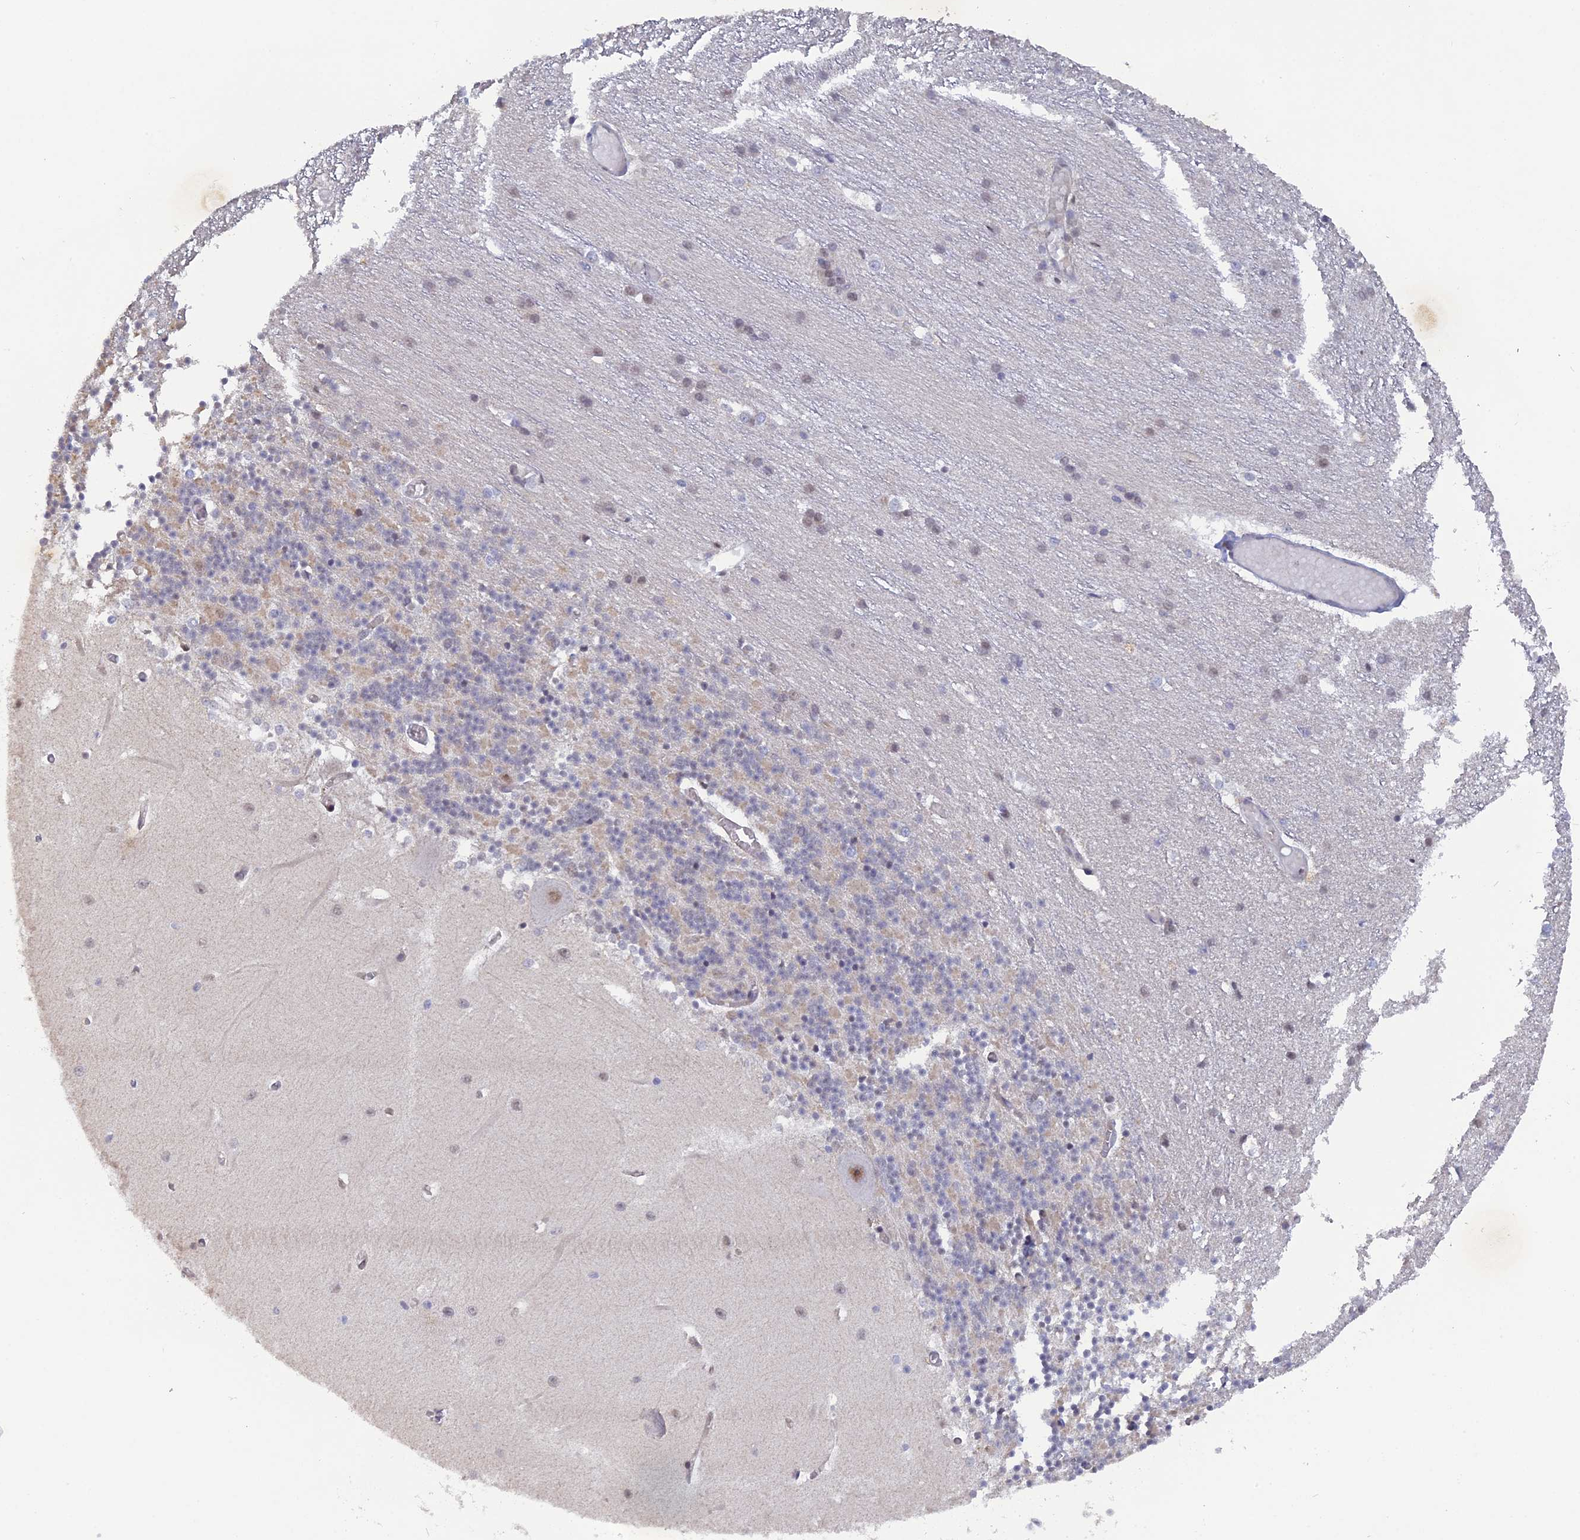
{"staining": {"intensity": "weak", "quantity": "25%-75%", "location": "nuclear"}, "tissue": "cerebellum", "cell_type": "Cells in granular layer", "image_type": "normal", "snomed": [{"axis": "morphology", "description": "Normal tissue, NOS"}, {"axis": "topography", "description": "Cerebellum"}], "caption": "Brown immunohistochemical staining in normal cerebellum reveals weak nuclear staining in about 25%-75% of cells in granular layer.", "gene": "FAM98C", "patient": {"sex": "male", "age": 37}}